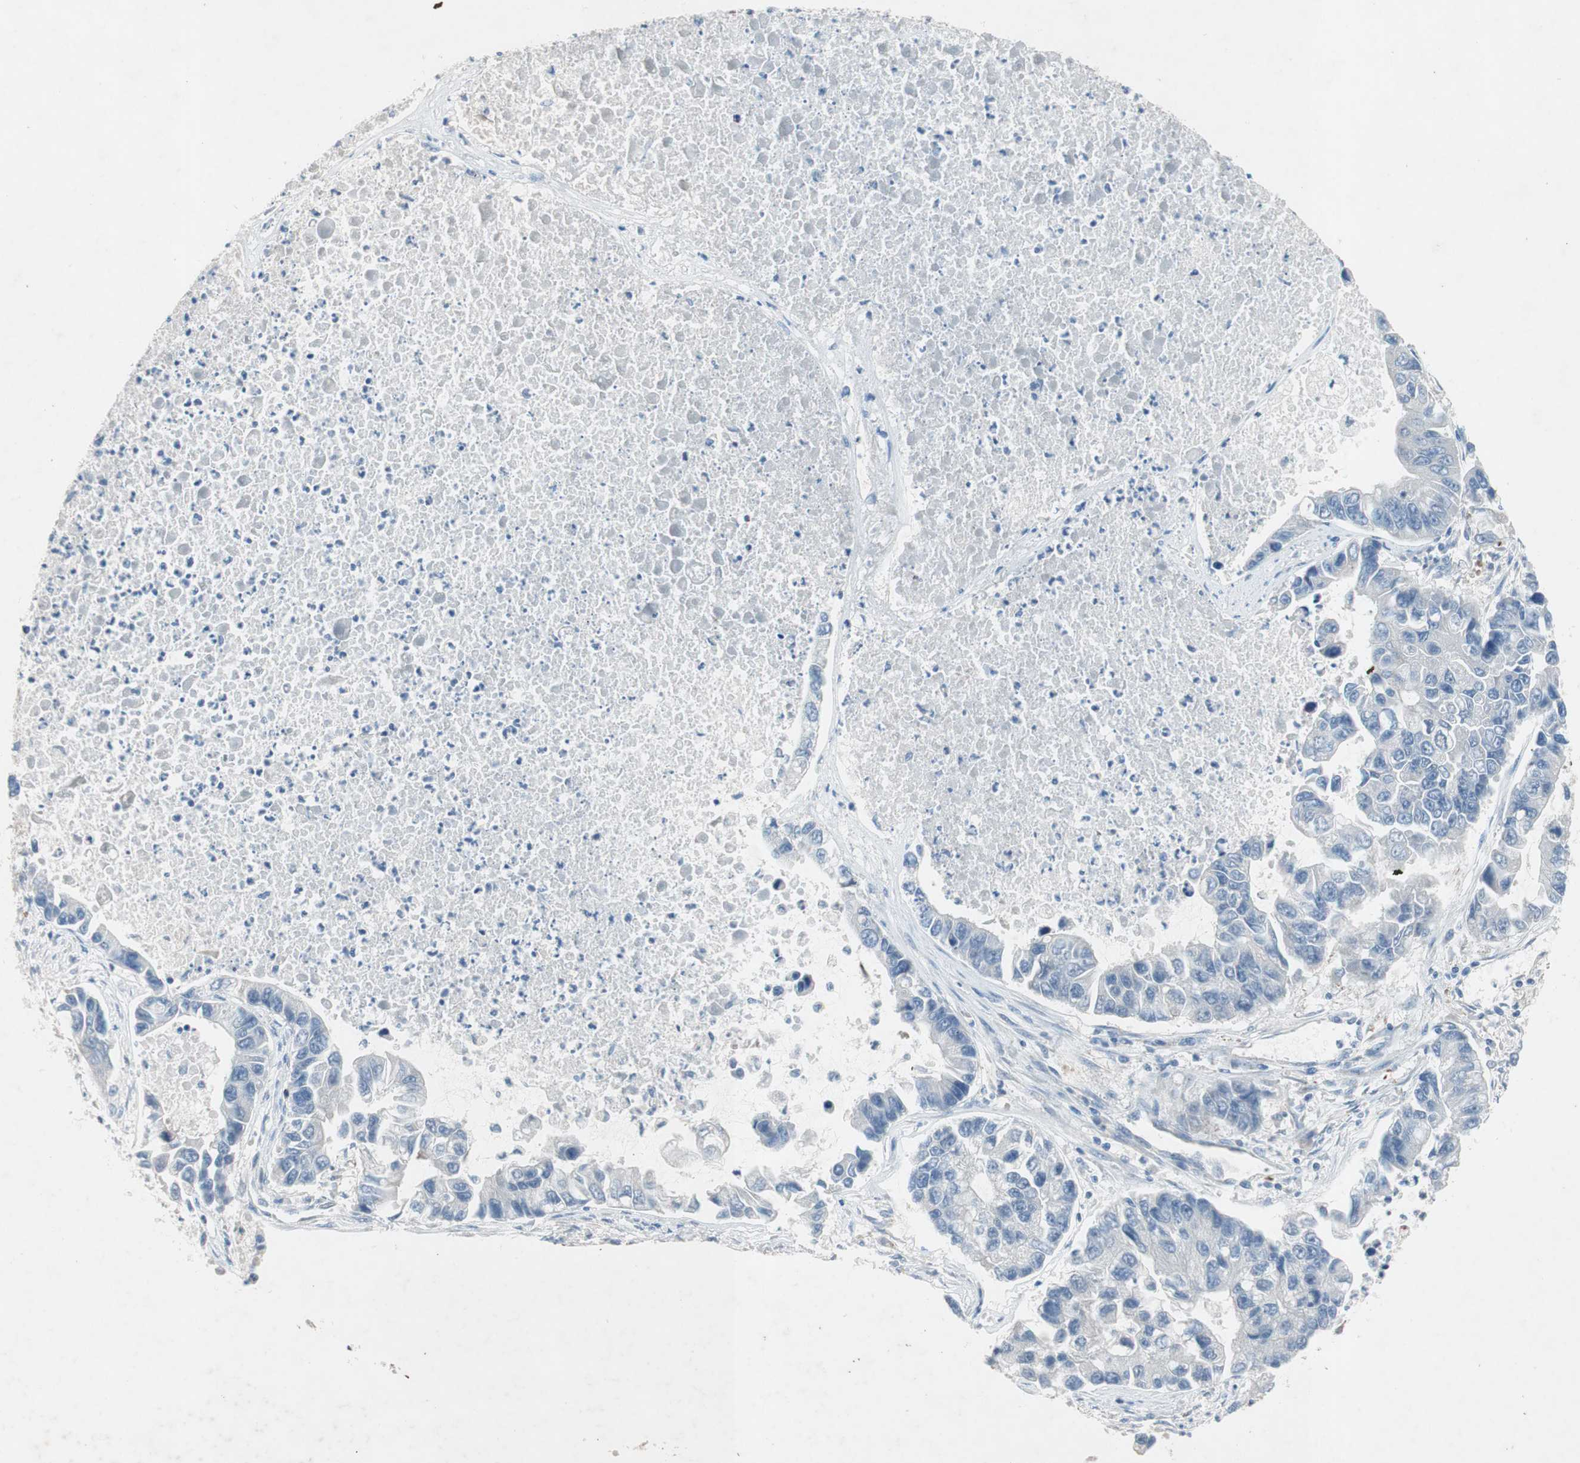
{"staining": {"intensity": "negative", "quantity": "none", "location": "none"}, "tissue": "lung cancer", "cell_type": "Tumor cells", "image_type": "cancer", "snomed": [{"axis": "morphology", "description": "Adenocarcinoma, NOS"}, {"axis": "topography", "description": "Lung"}], "caption": "The micrograph displays no significant expression in tumor cells of lung cancer.", "gene": "GALT", "patient": {"sex": "female", "age": 51}}